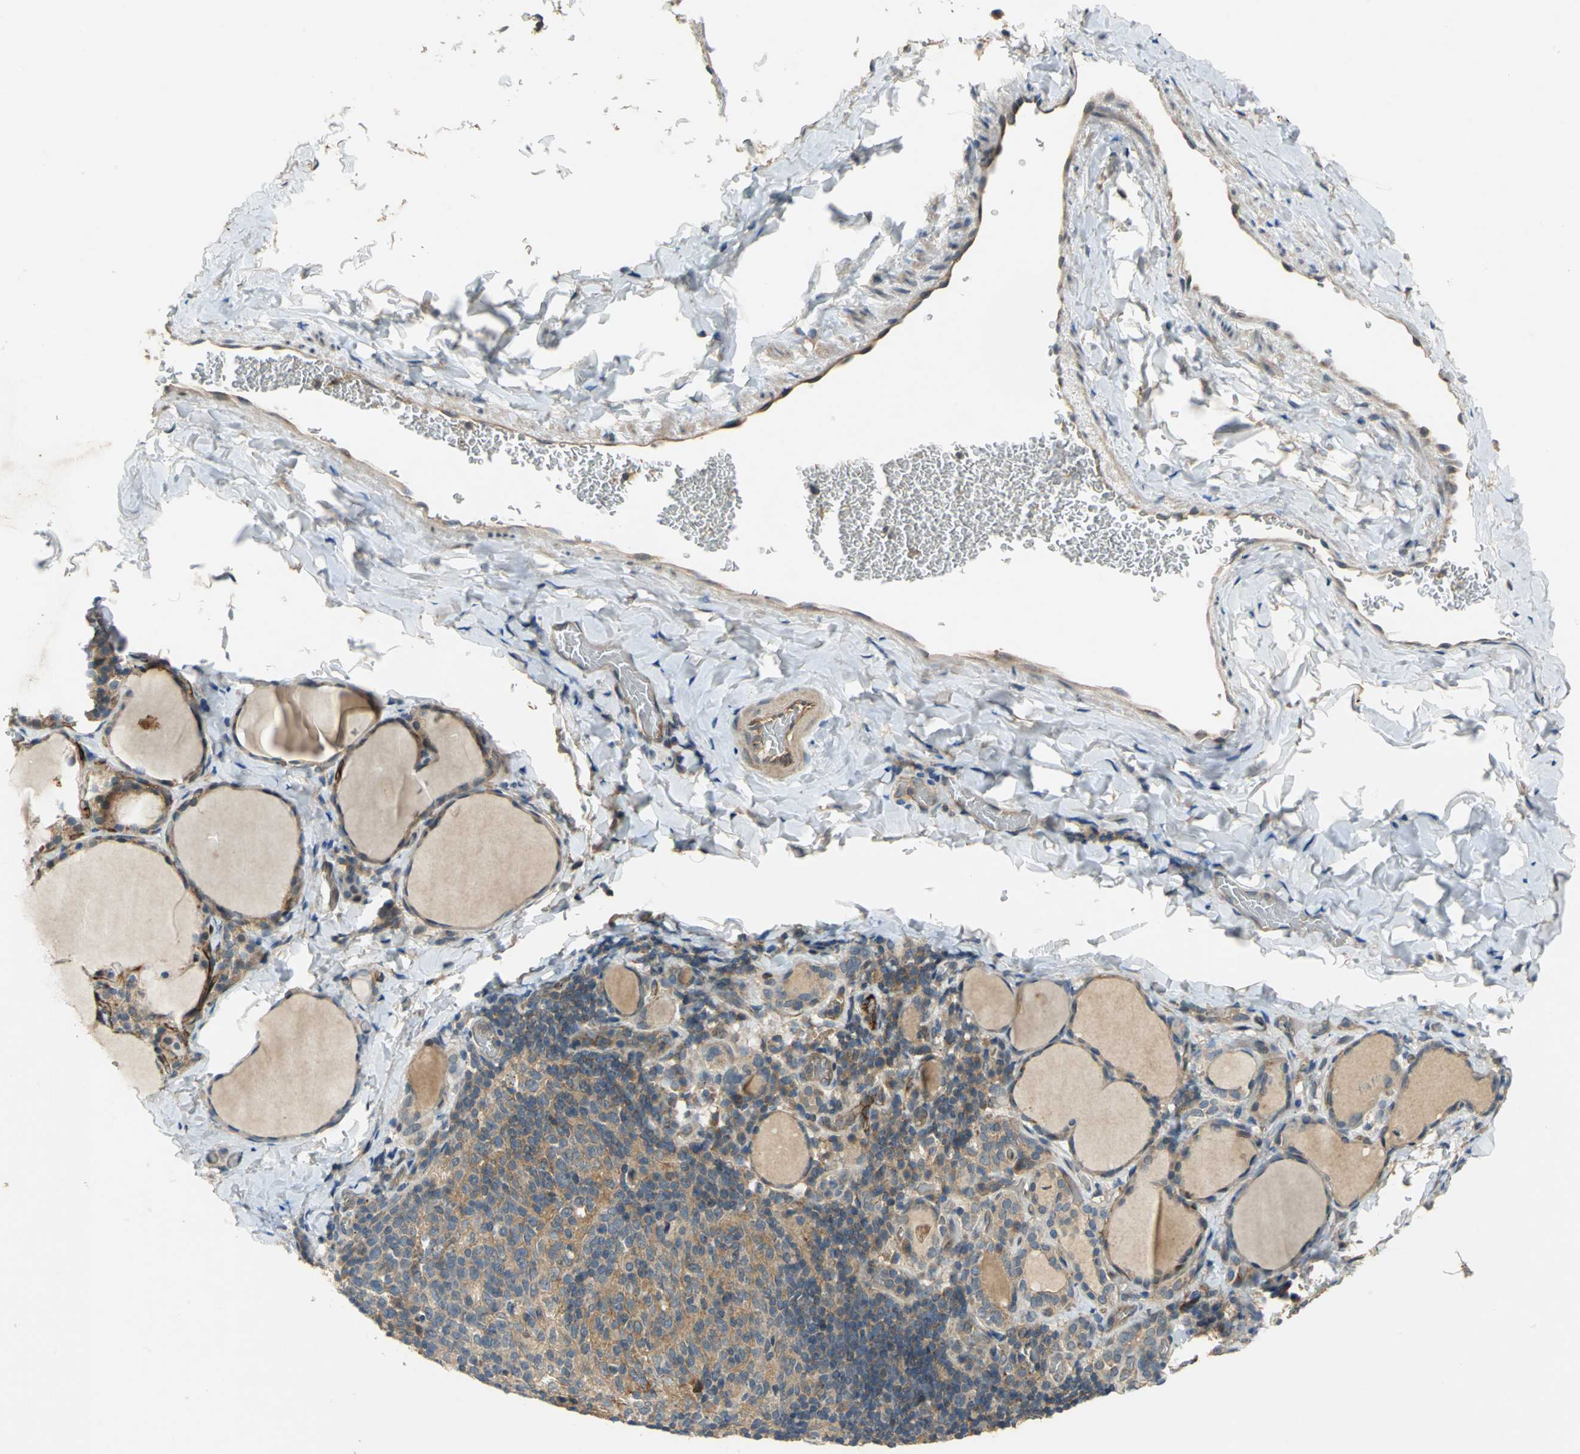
{"staining": {"intensity": "moderate", "quantity": "25%-75%", "location": "cytoplasmic/membranous"}, "tissue": "thyroid gland", "cell_type": "Glandular cells", "image_type": "normal", "snomed": [{"axis": "morphology", "description": "Normal tissue, NOS"}, {"axis": "morphology", "description": "Papillary adenocarcinoma, NOS"}, {"axis": "topography", "description": "Thyroid gland"}], "caption": "Immunohistochemical staining of unremarkable human thyroid gland shows 25%-75% levels of moderate cytoplasmic/membranous protein expression in approximately 25%-75% of glandular cells. (DAB IHC with brightfield microscopy, high magnification).", "gene": "EMCN", "patient": {"sex": "female", "age": 30}}